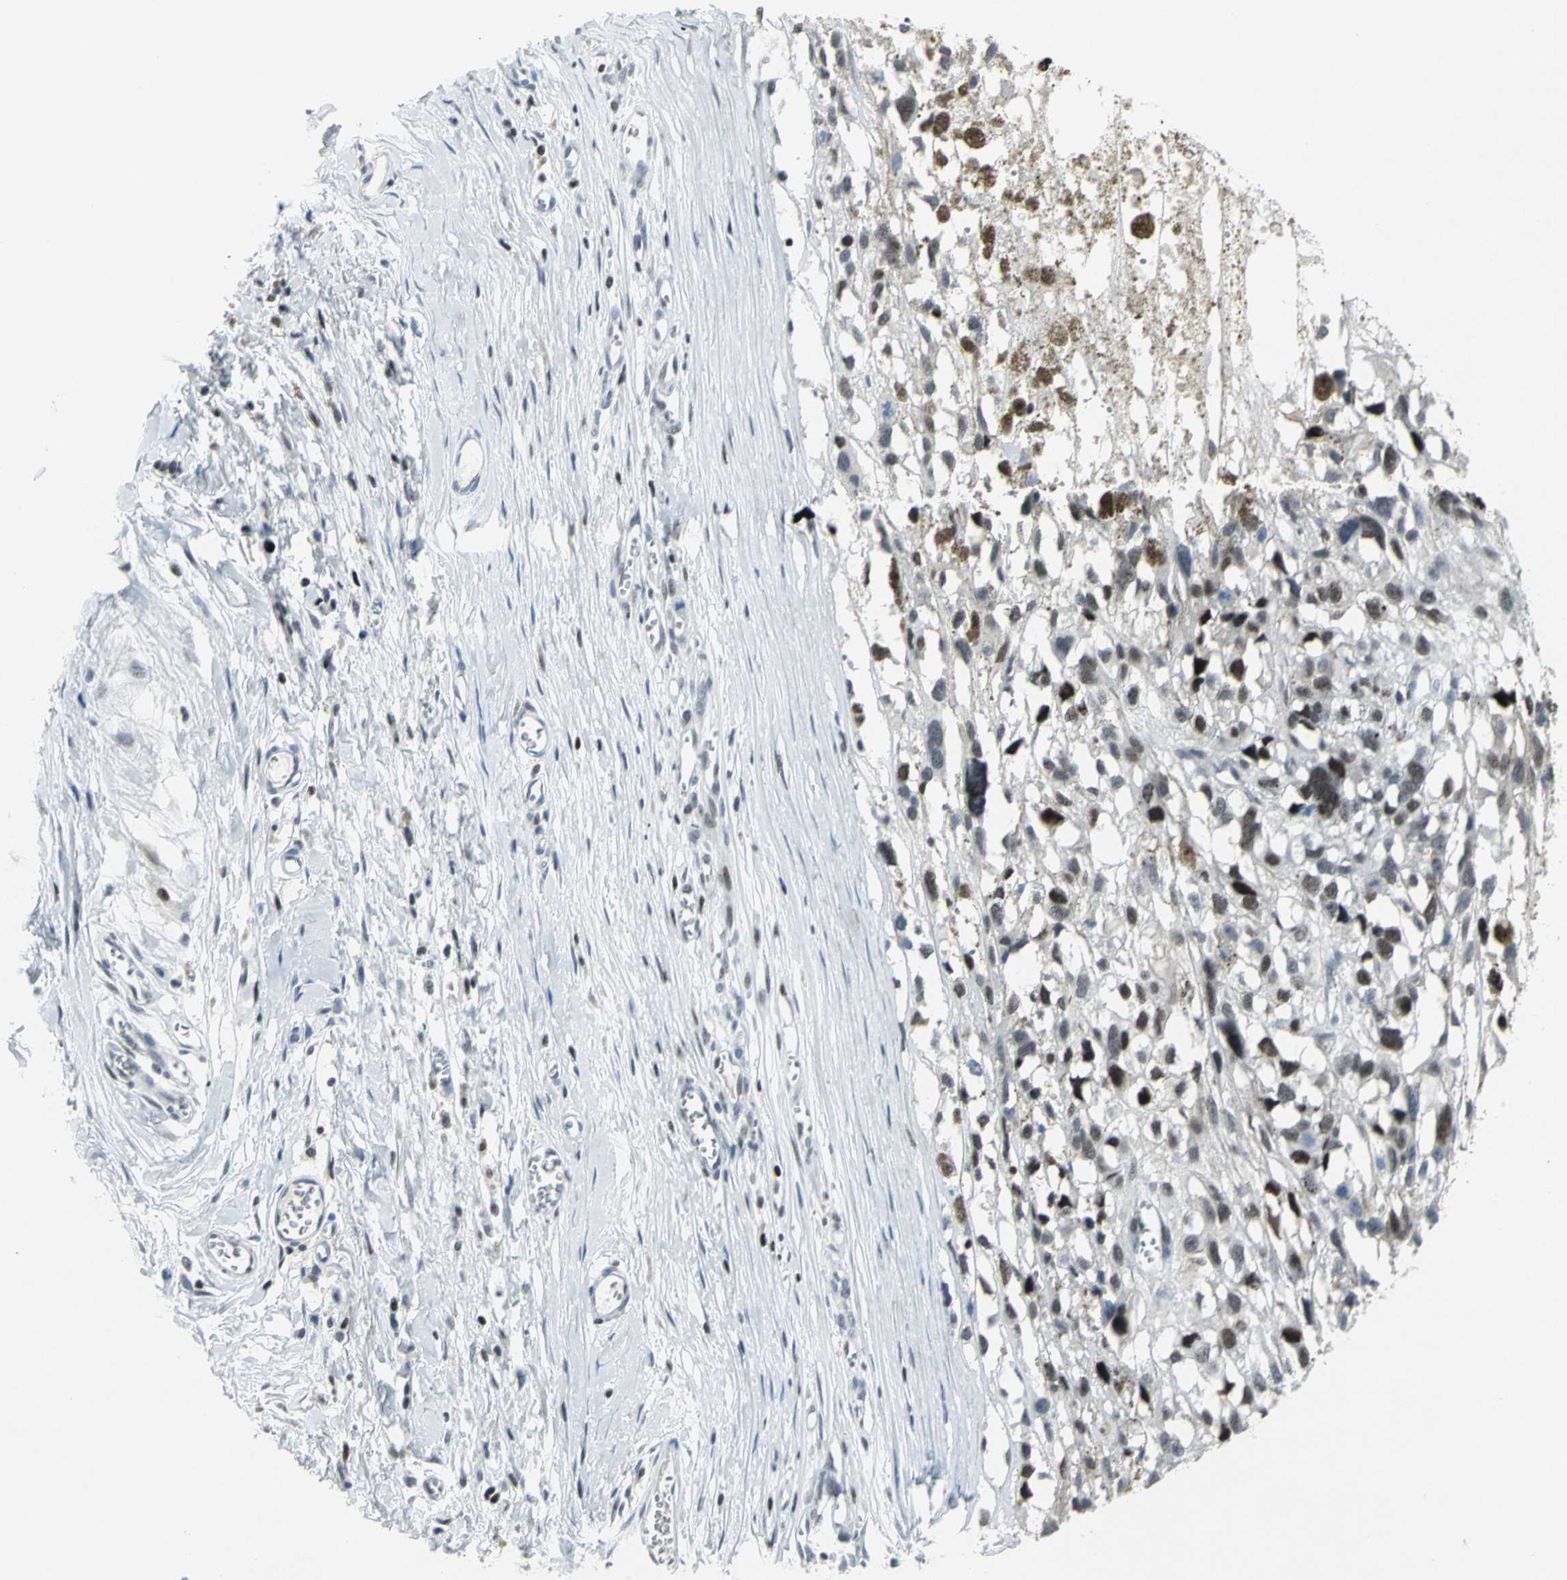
{"staining": {"intensity": "strong", "quantity": "25%-75%", "location": "nuclear"}, "tissue": "melanoma", "cell_type": "Tumor cells", "image_type": "cancer", "snomed": [{"axis": "morphology", "description": "Malignant melanoma, Metastatic site"}, {"axis": "topography", "description": "Lymph node"}], "caption": "Protein analysis of malignant melanoma (metastatic site) tissue demonstrates strong nuclear staining in about 25%-75% of tumor cells.", "gene": "RPA1", "patient": {"sex": "male", "age": 59}}